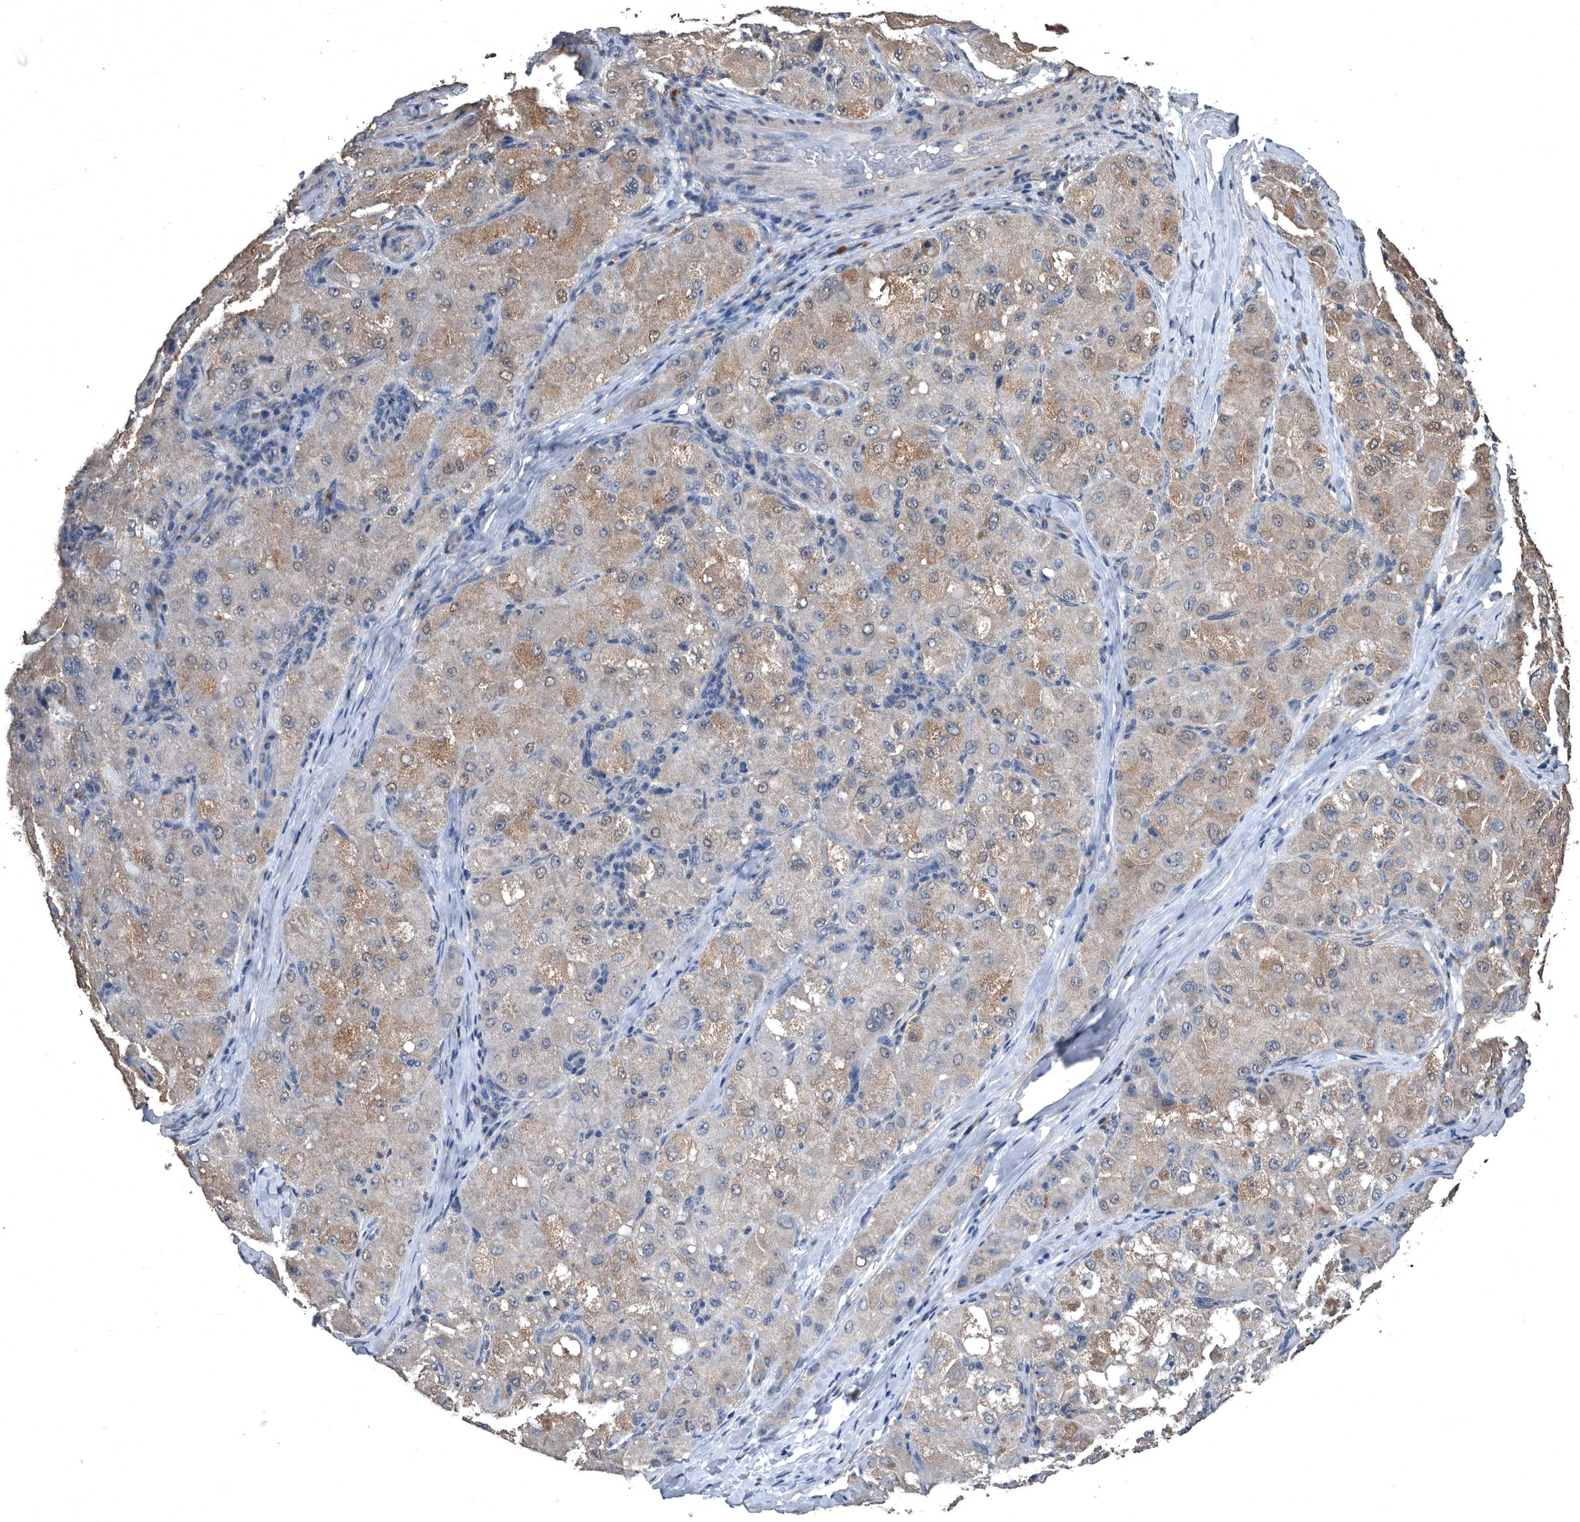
{"staining": {"intensity": "weak", "quantity": "25%-75%", "location": "cytoplasmic/membranous"}, "tissue": "liver cancer", "cell_type": "Tumor cells", "image_type": "cancer", "snomed": [{"axis": "morphology", "description": "Carcinoma, Hepatocellular, NOS"}, {"axis": "topography", "description": "Liver"}], "caption": "This is an image of immunohistochemistry staining of liver hepatocellular carcinoma, which shows weak staining in the cytoplasmic/membranous of tumor cells.", "gene": "NRBP1", "patient": {"sex": "male", "age": 80}}